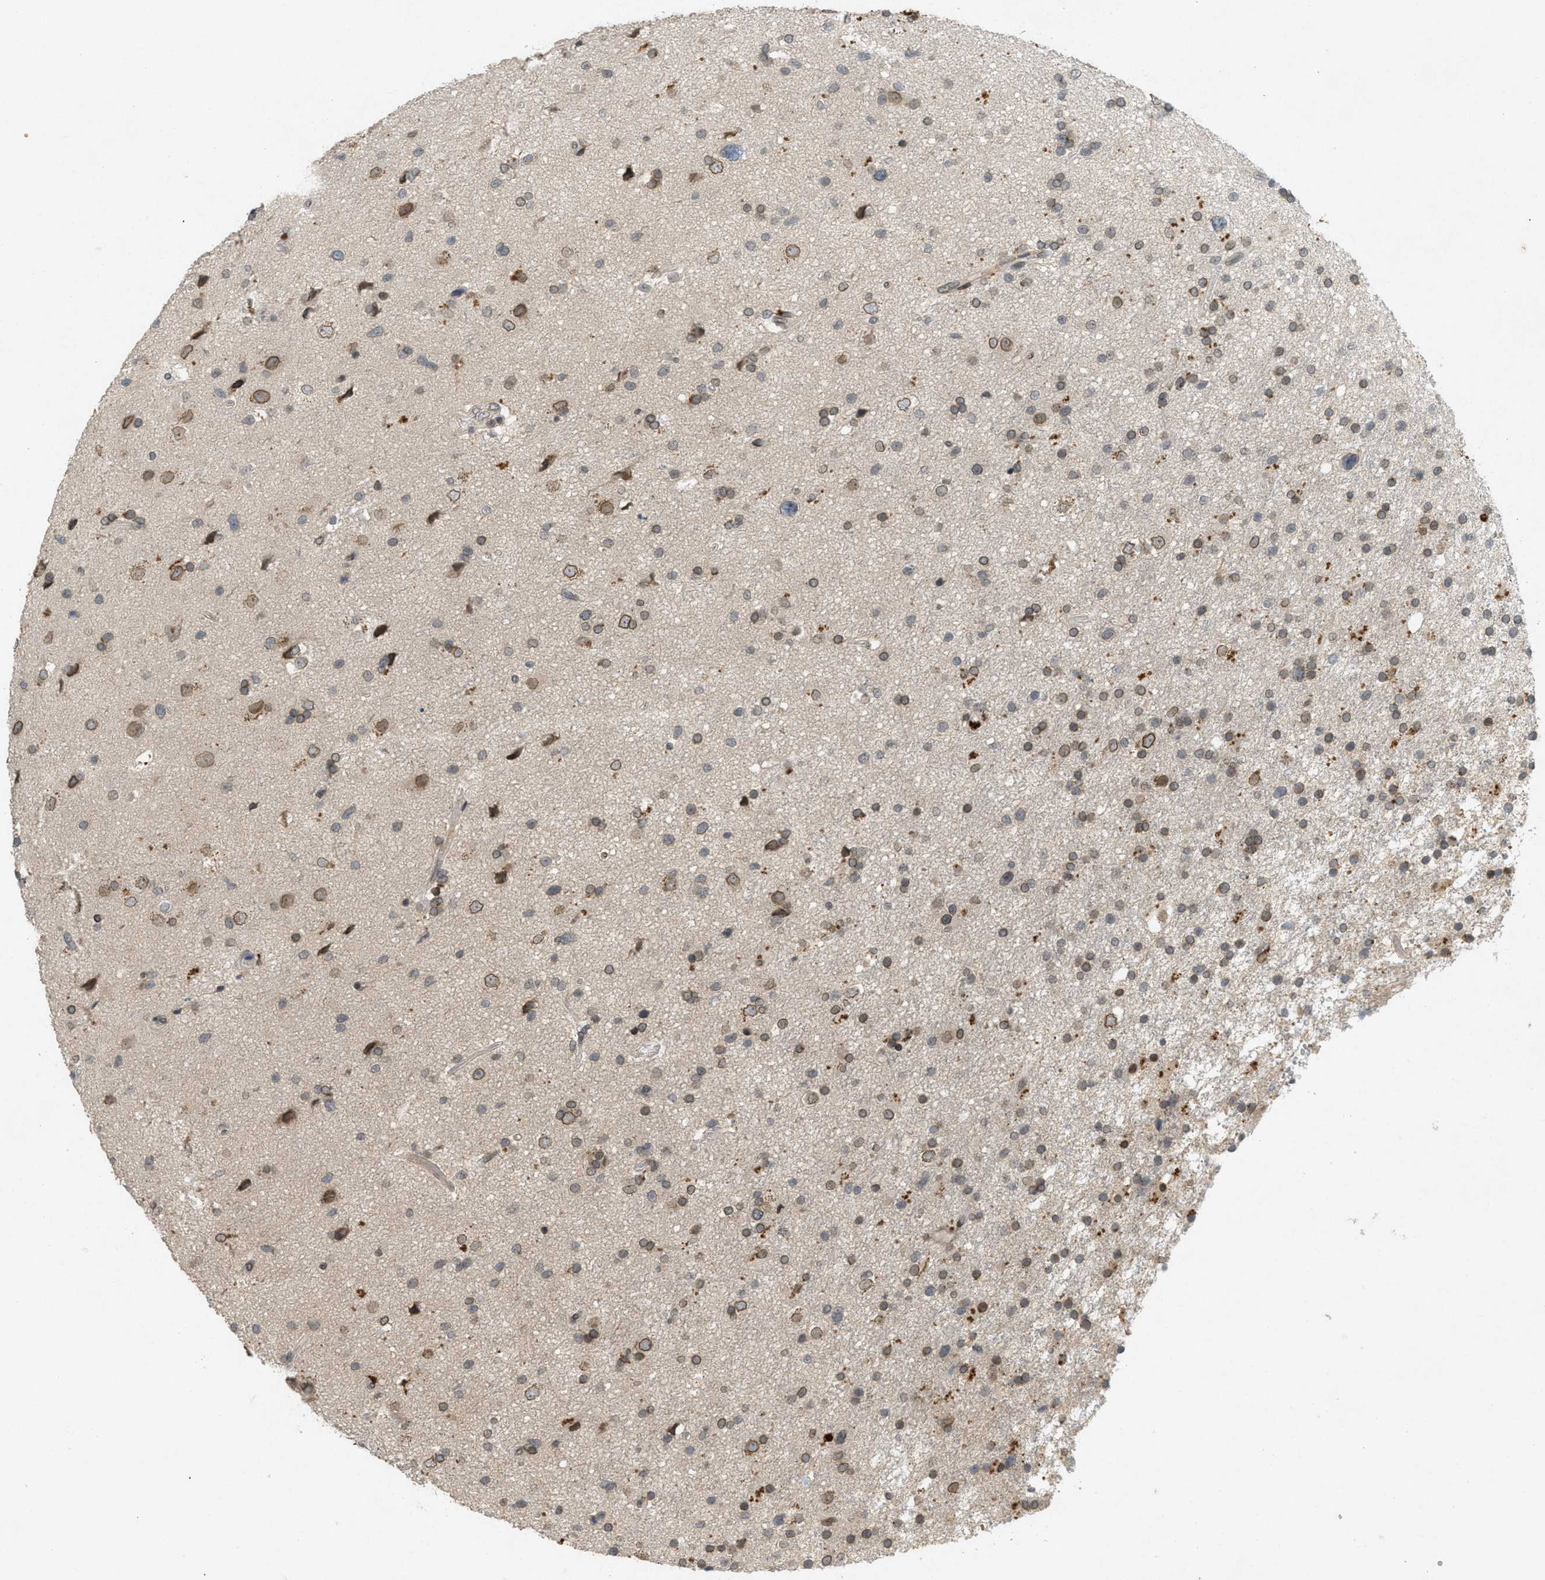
{"staining": {"intensity": "moderate", "quantity": ">75%", "location": "cytoplasmic/membranous,nuclear"}, "tissue": "glioma", "cell_type": "Tumor cells", "image_type": "cancer", "snomed": [{"axis": "morphology", "description": "Glioma, malignant, High grade"}, {"axis": "topography", "description": "Brain"}], "caption": "Tumor cells demonstrate medium levels of moderate cytoplasmic/membranous and nuclear expression in approximately >75% of cells in glioma.", "gene": "ABHD6", "patient": {"sex": "male", "age": 33}}